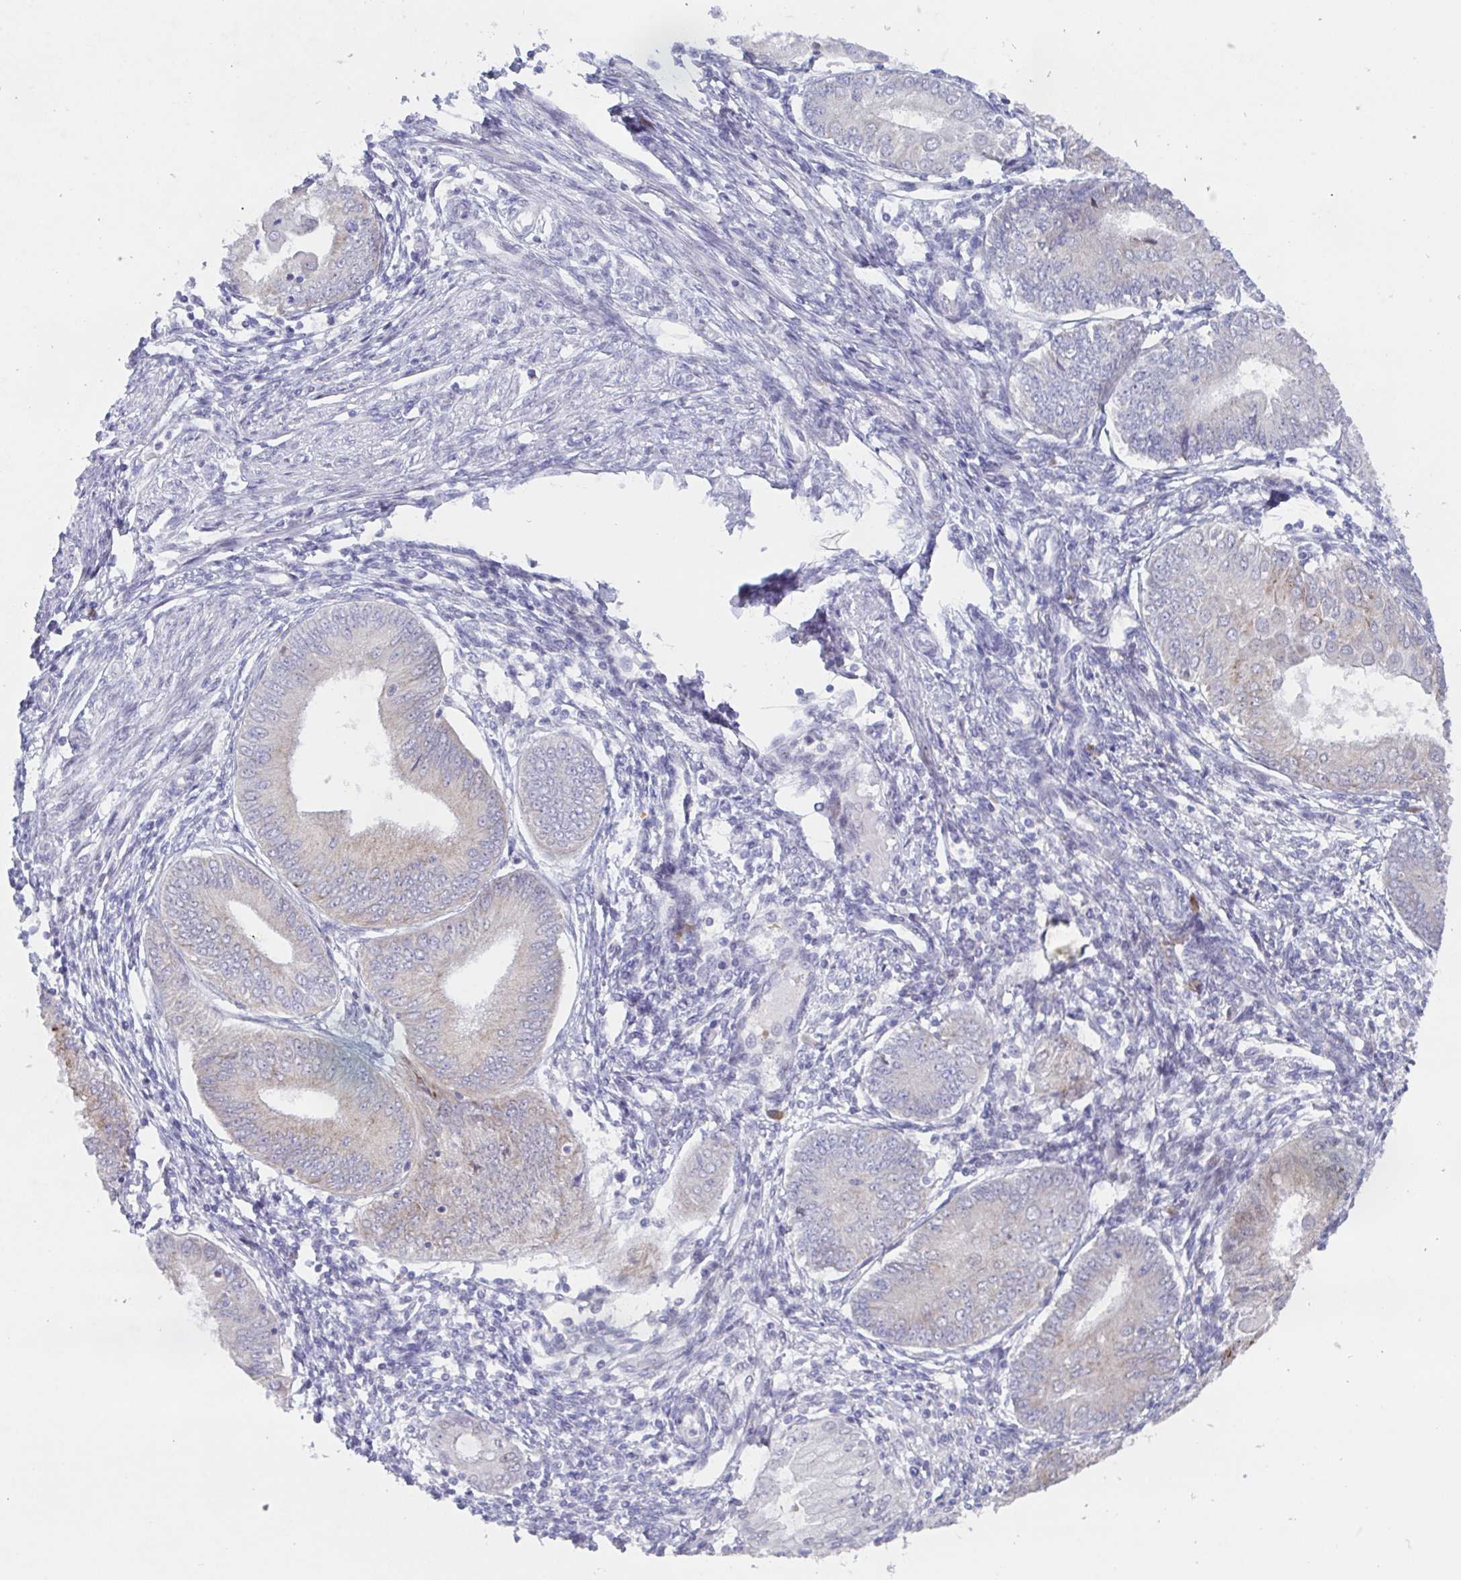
{"staining": {"intensity": "negative", "quantity": "none", "location": "none"}, "tissue": "endometrial cancer", "cell_type": "Tumor cells", "image_type": "cancer", "snomed": [{"axis": "morphology", "description": "Adenocarcinoma, NOS"}, {"axis": "topography", "description": "Endometrium"}], "caption": "A micrograph of adenocarcinoma (endometrial) stained for a protein displays no brown staining in tumor cells. (DAB (3,3'-diaminobenzidine) immunohistochemistry (IHC) visualized using brightfield microscopy, high magnification).", "gene": "POU2F3", "patient": {"sex": "female", "age": 68}}